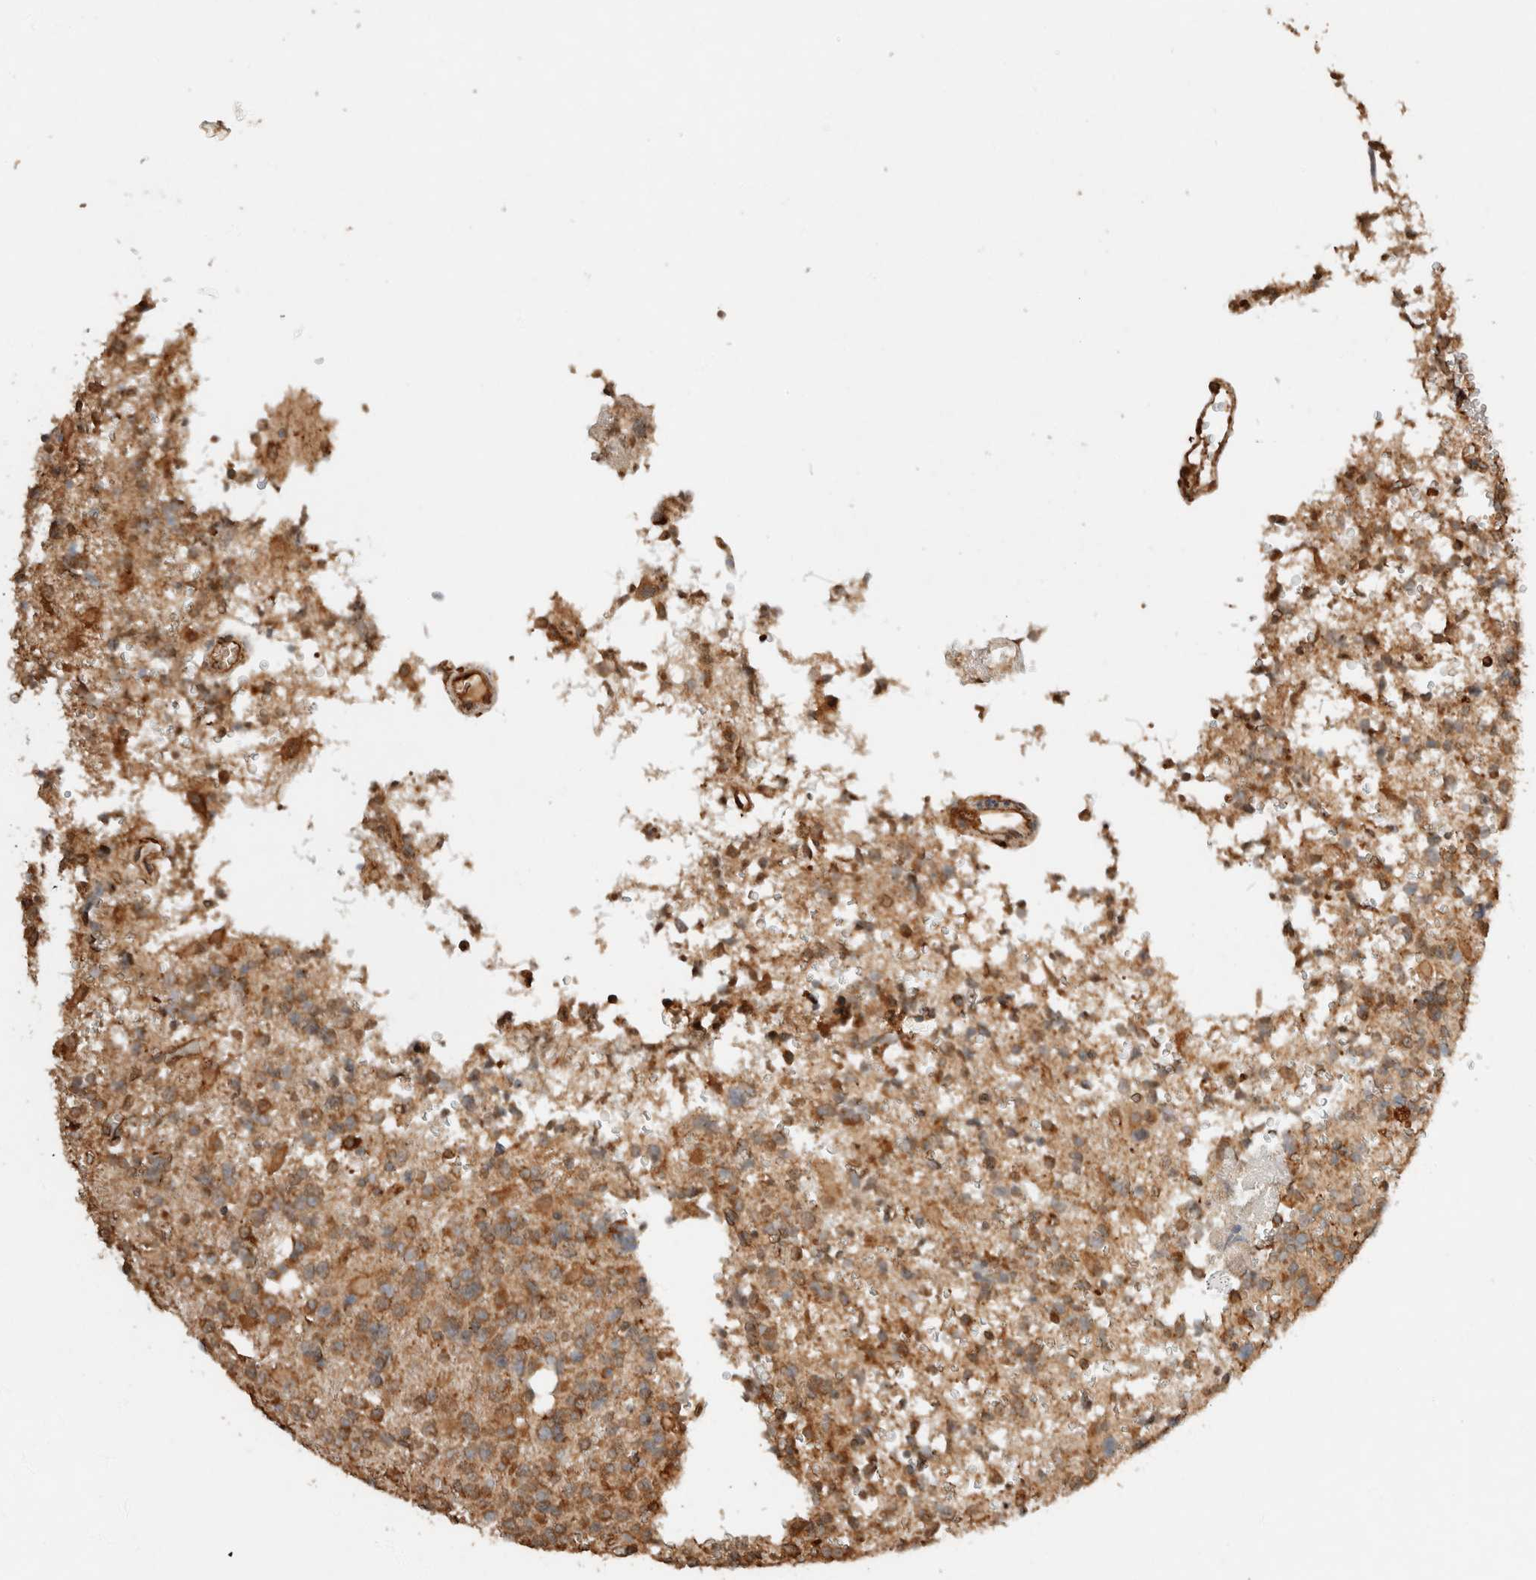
{"staining": {"intensity": "moderate", "quantity": ">75%", "location": "cytoplasmic/membranous"}, "tissue": "glioma", "cell_type": "Tumor cells", "image_type": "cancer", "snomed": [{"axis": "morphology", "description": "Glioma, malignant, High grade"}, {"axis": "topography", "description": "Brain"}], "caption": "There is medium levels of moderate cytoplasmic/membranous staining in tumor cells of malignant glioma (high-grade), as demonstrated by immunohistochemical staining (brown color).", "gene": "ERAP1", "patient": {"sex": "female", "age": 62}}